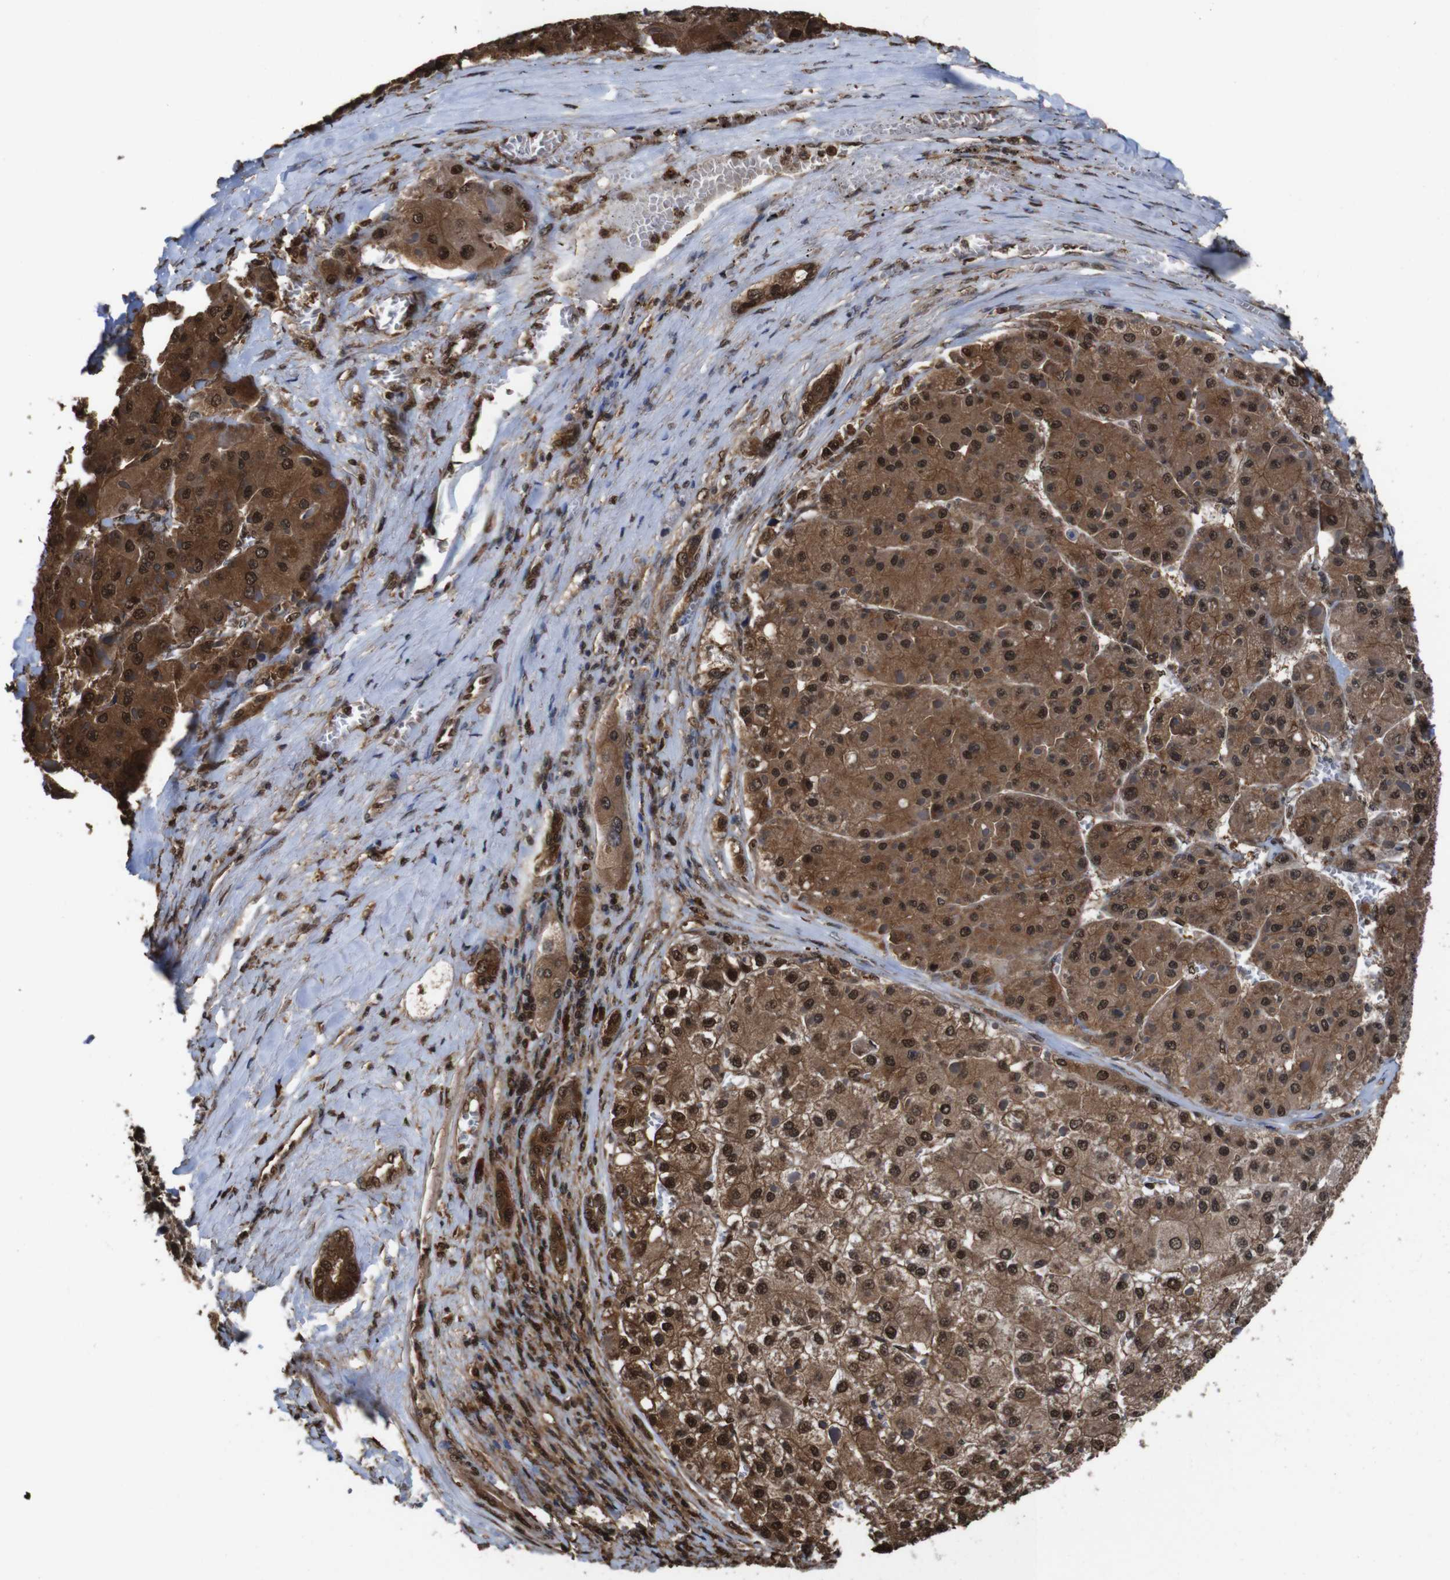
{"staining": {"intensity": "strong", "quantity": ">75%", "location": "cytoplasmic/membranous,nuclear"}, "tissue": "liver cancer", "cell_type": "Tumor cells", "image_type": "cancer", "snomed": [{"axis": "morphology", "description": "Carcinoma, Hepatocellular, NOS"}, {"axis": "topography", "description": "Liver"}], "caption": "This micrograph reveals immunohistochemistry staining of human liver cancer (hepatocellular carcinoma), with high strong cytoplasmic/membranous and nuclear staining in about >75% of tumor cells.", "gene": "VCP", "patient": {"sex": "female", "age": 73}}